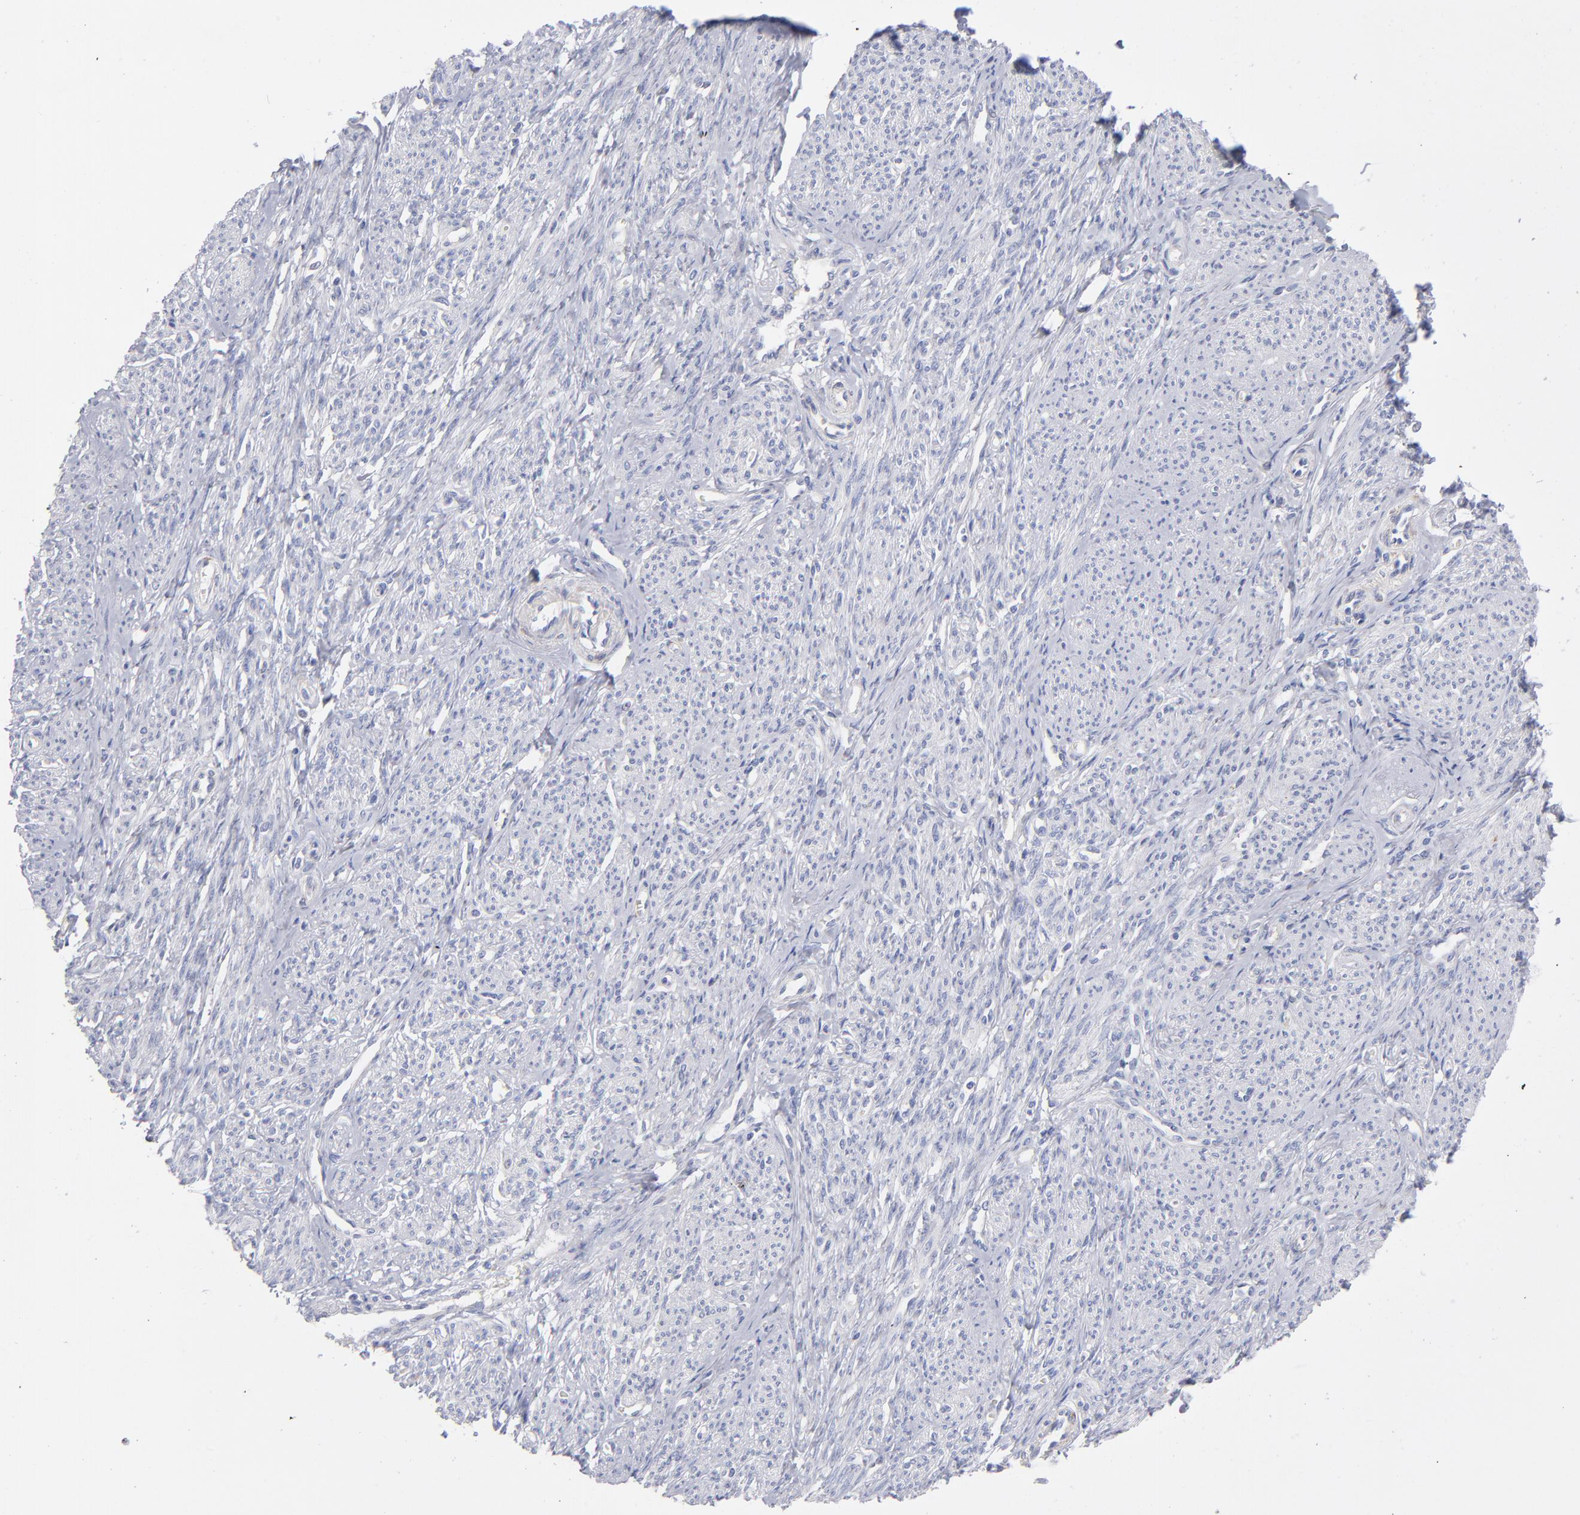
{"staining": {"intensity": "weak", "quantity": ">75%", "location": "cytoplasmic/membranous"}, "tissue": "smooth muscle", "cell_type": "Smooth muscle cells", "image_type": "normal", "snomed": [{"axis": "morphology", "description": "Normal tissue, NOS"}, {"axis": "topography", "description": "Smooth muscle"}], "caption": "Smooth muscle stained with immunohistochemistry (IHC) demonstrates weak cytoplasmic/membranous expression in approximately >75% of smooth muscle cells. The protein of interest is stained brown, and the nuclei are stained in blue (DAB IHC with brightfield microscopy, high magnification).", "gene": "MTHFD2", "patient": {"sex": "female", "age": 65}}